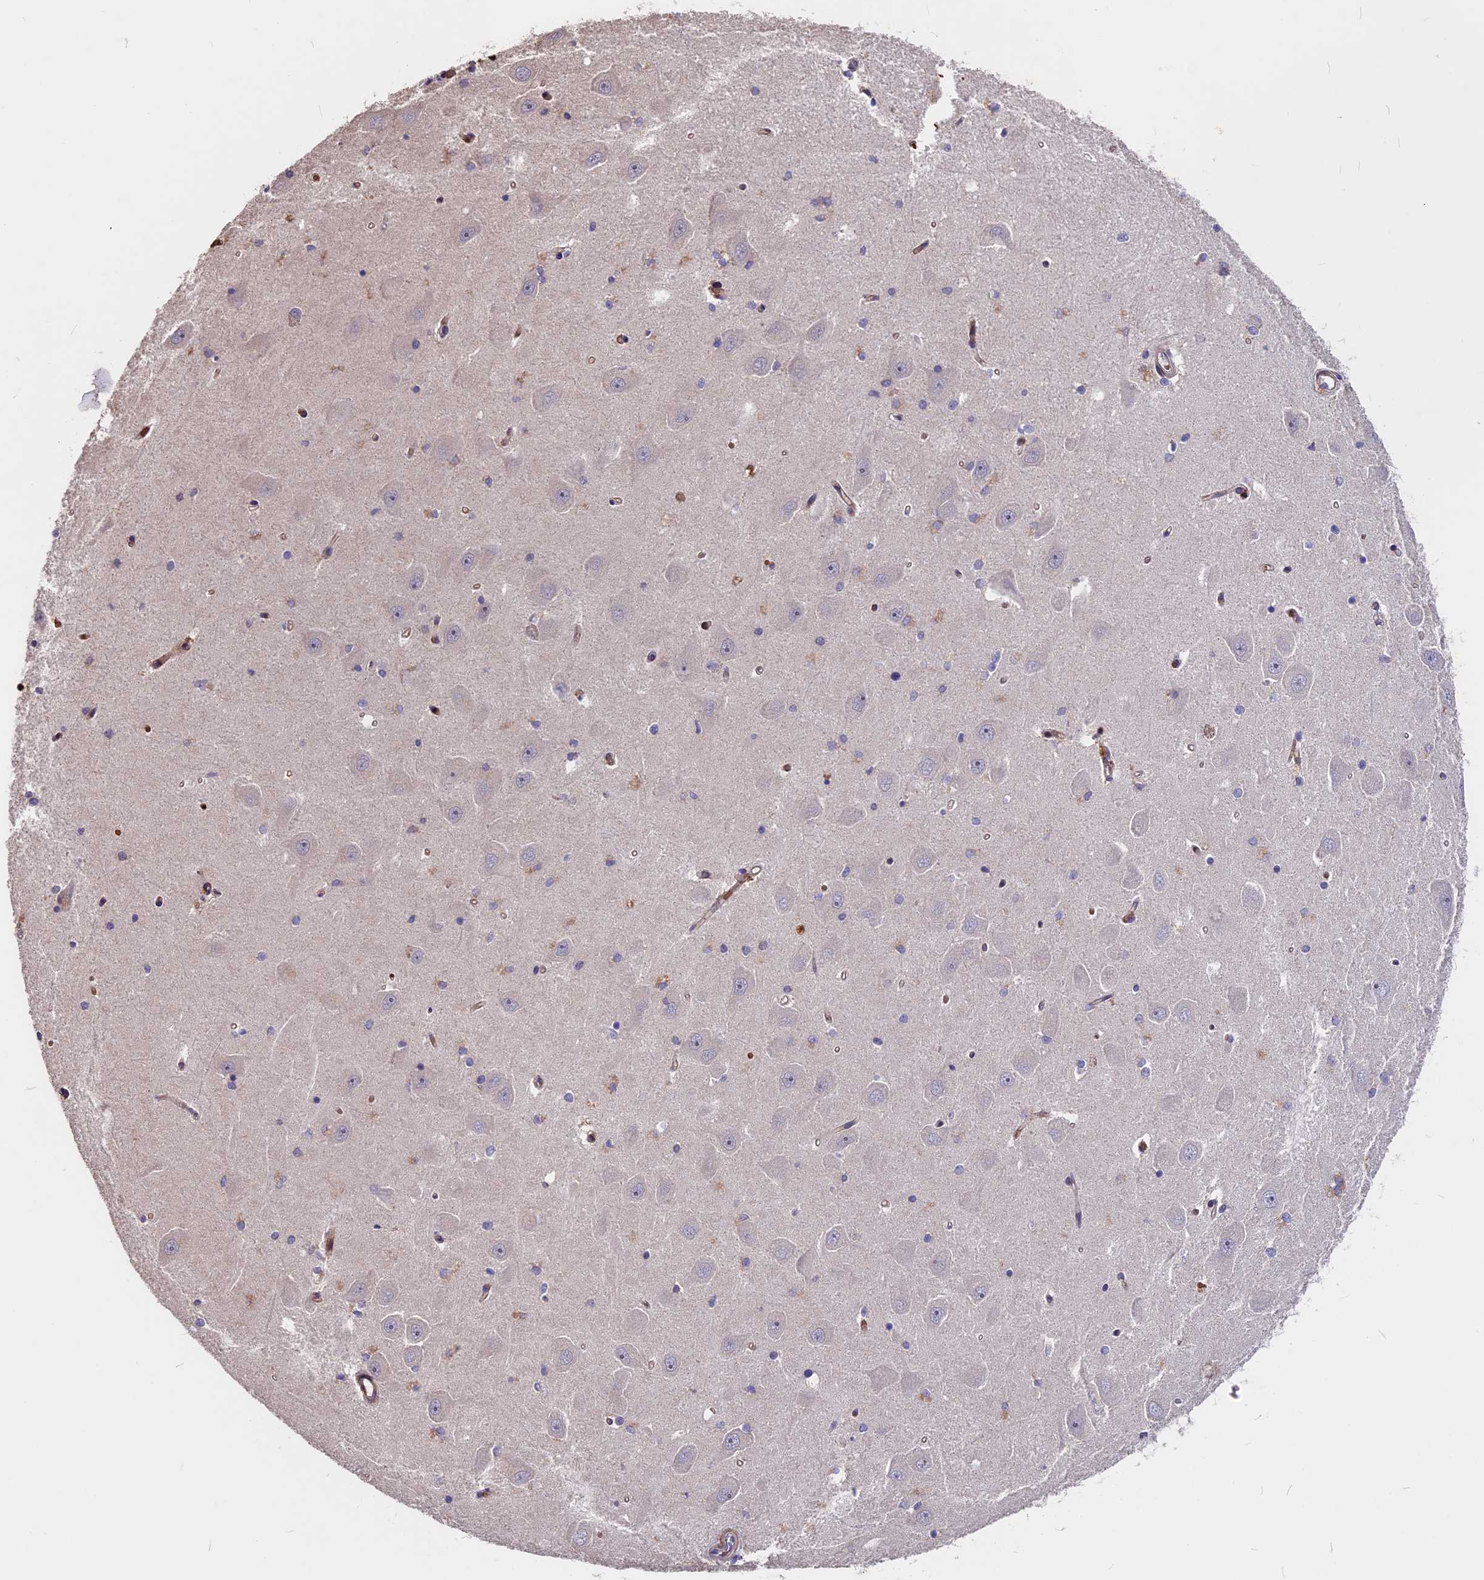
{"staining": {"intensity": "weak", "quantity": "<25%", "location": "cytoplasmic/membranous"}, "tissue": "hippocampus", "cell_type": "Glial cells", "image_type": "normal", "snomed": [{"axis": "morphology", "description": "Normal tissue, NOS"}, {"axis": "topography", "description": "Hippocampus"}], "caption": "Immunohistochemistry image of unremarkable hippocampus stained for a protein (brown), which shows no staining in glial cells.", "gene": "ZC3H10", "patient": {"sex": "male", "age": 45}}